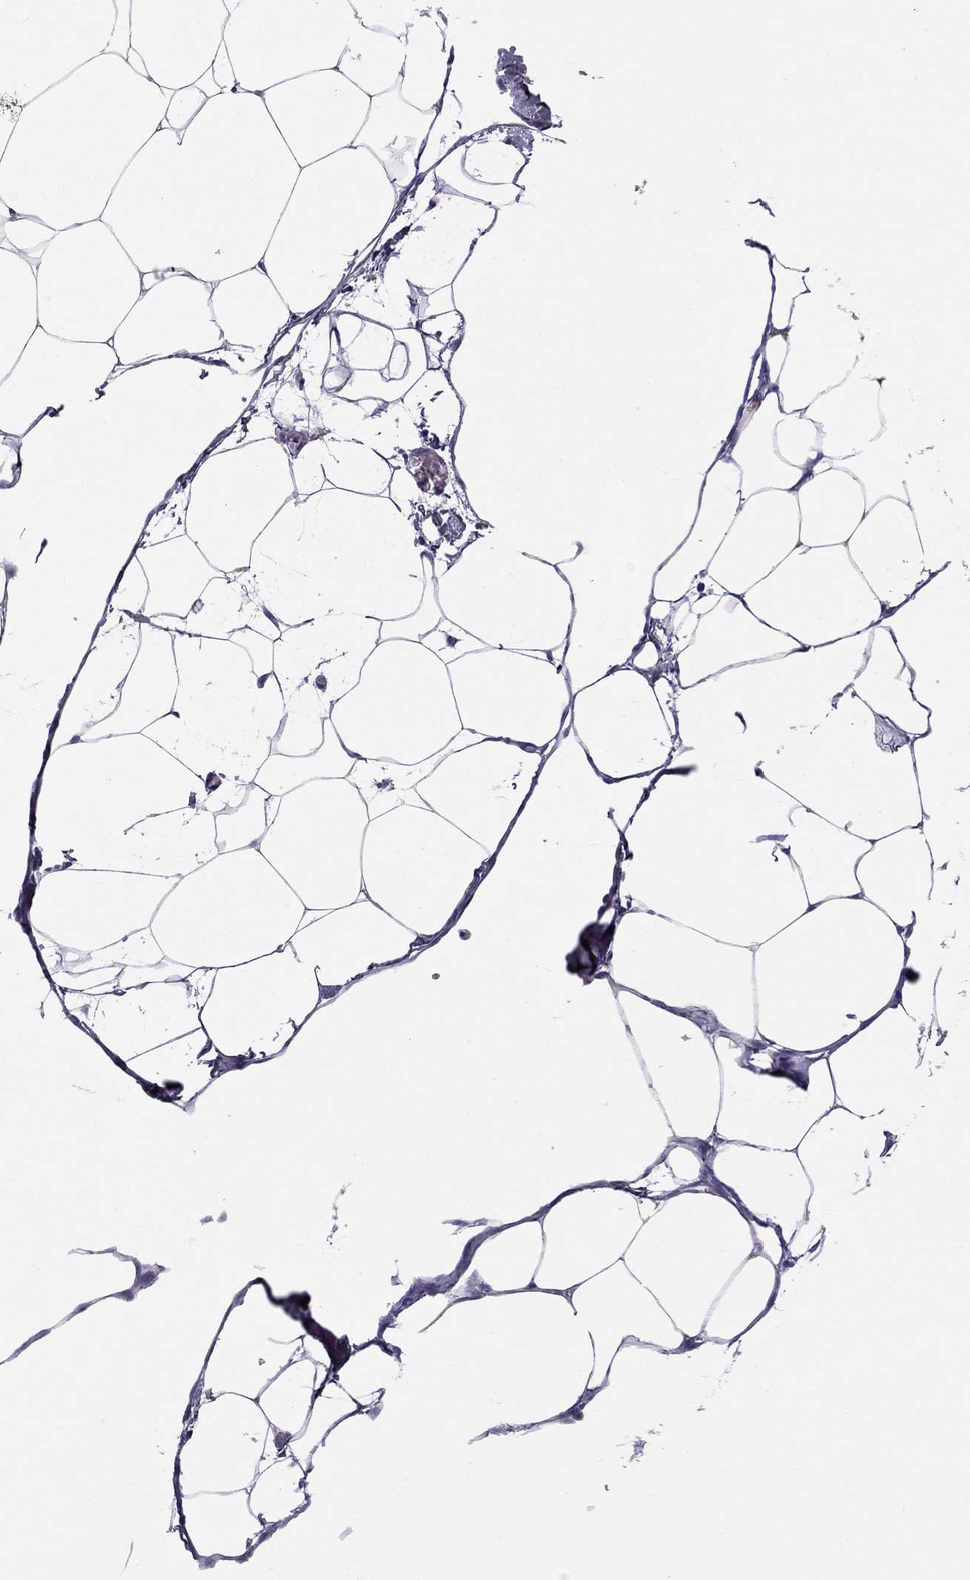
{"staining": {"intensity": "negative", "quantity": "none", "location": "none"}, "tissue": "adipose tissue", "cell_type": "Adipocytes", "image_type": "normal", "snomed": [{"axis": "morphology", "description": "Normal tissue, NOS"}, {"axis": "topography", "description": "Adipose tissue"}], "caption": "Immunohistochemistry micrograph of unremarkable adipose tissue: adipose tissue stained with DAB (3,3'-diaminobenzidine) reveals no significant protein positivity in adipocytes. Brightfield microscopy of IHC stained with DAB (3,3'-diaminobenzidine) (brown) and hematoxylin (blue), captured at high magnification.", "gene": "C8orf88", "patient": {"sex": "male", "age": 57}}